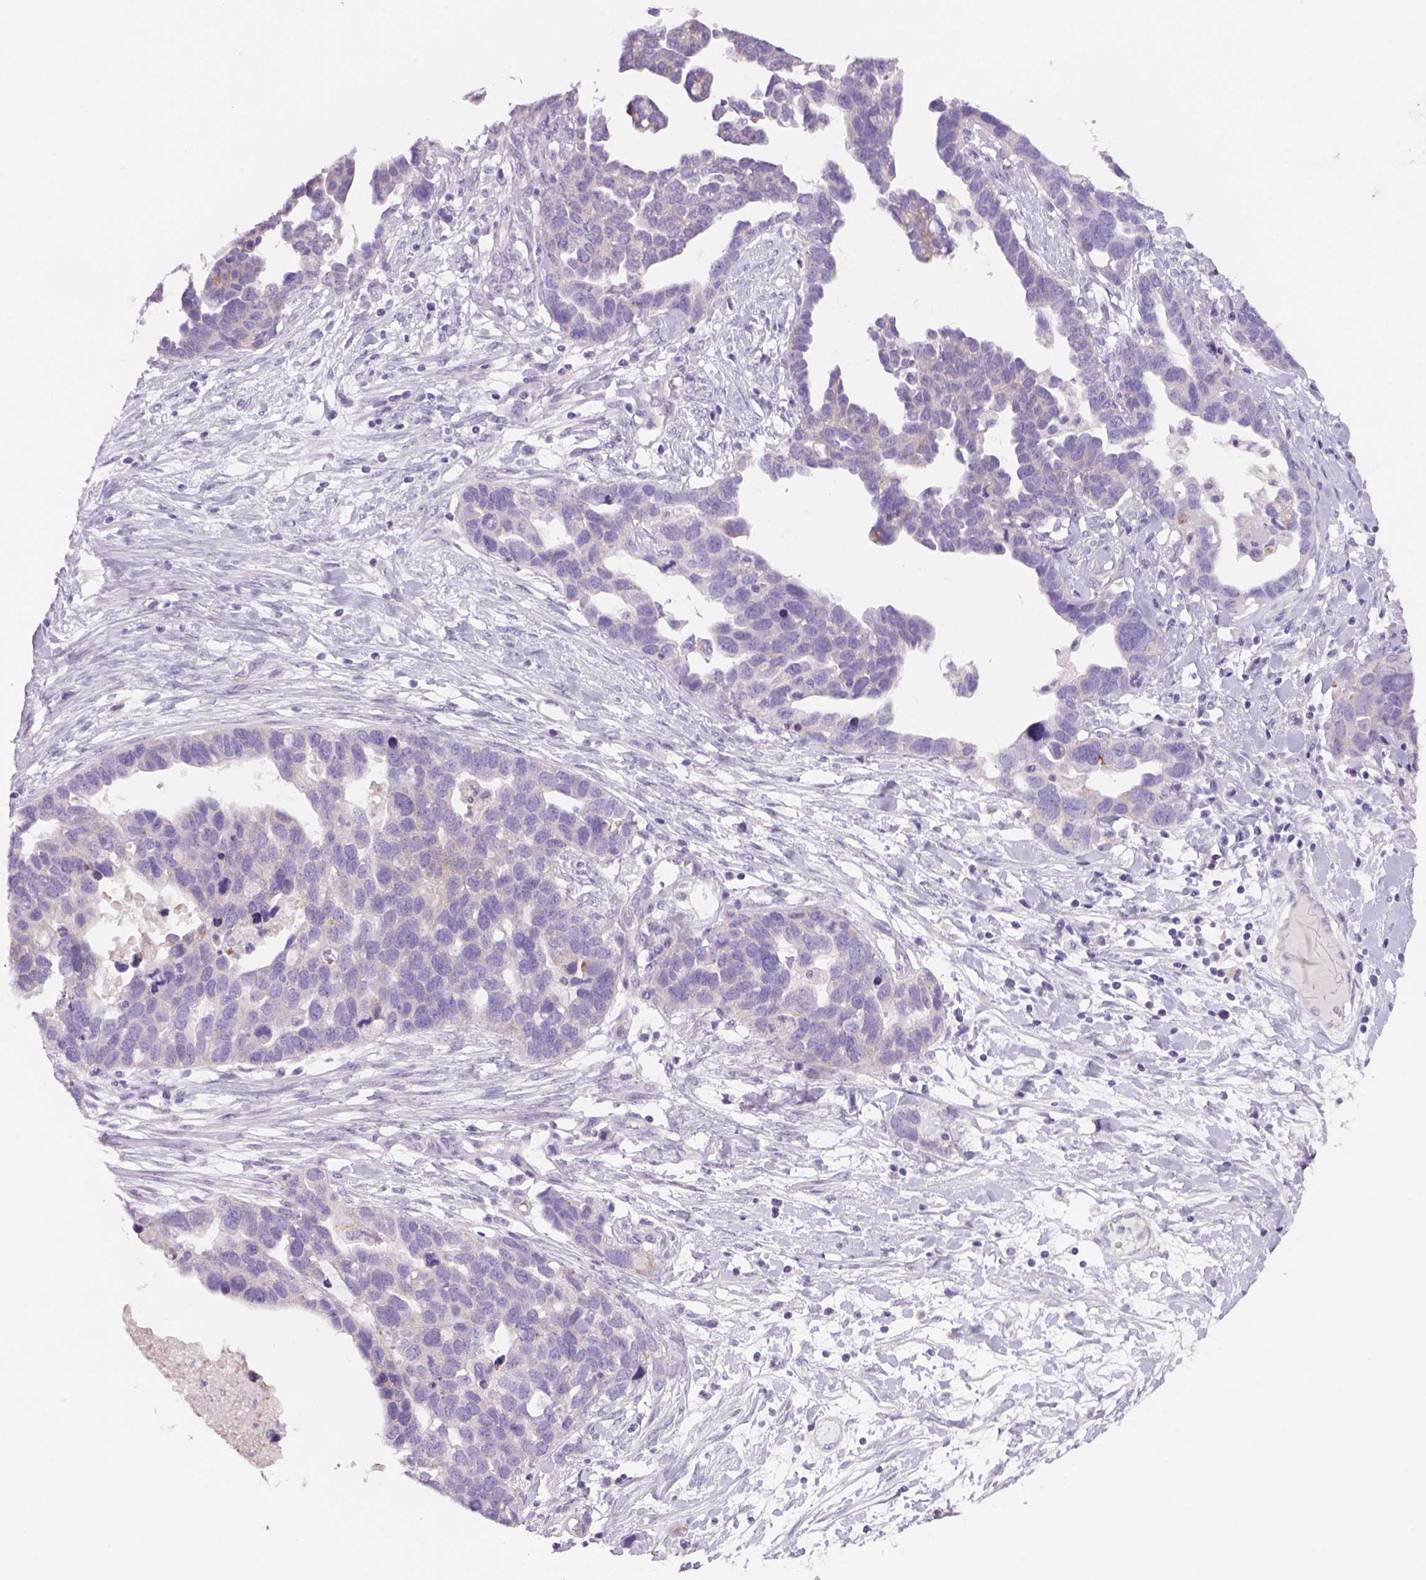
{"staining": {"intensity": "negative", "quantity": "none", "location": "none"}, "tissue": "ovarian cancer", "cell_type": "Tumor cells", "image_type": "cancer", "snomed": [{"axis": "morphology", "description": "Cystadenocarcinoma, serous, NOS"}, {"axis": "topography", "description": "Ovary"}], "caption": "Immunohistochemistry image of ovarian cancer (serous cystadenocarcinoma) stained for a protein (brown), which demonstrates no expression in tumor cells.", "gene": "ADGRV1", "patient": {"sex": "female", "age": 54}}